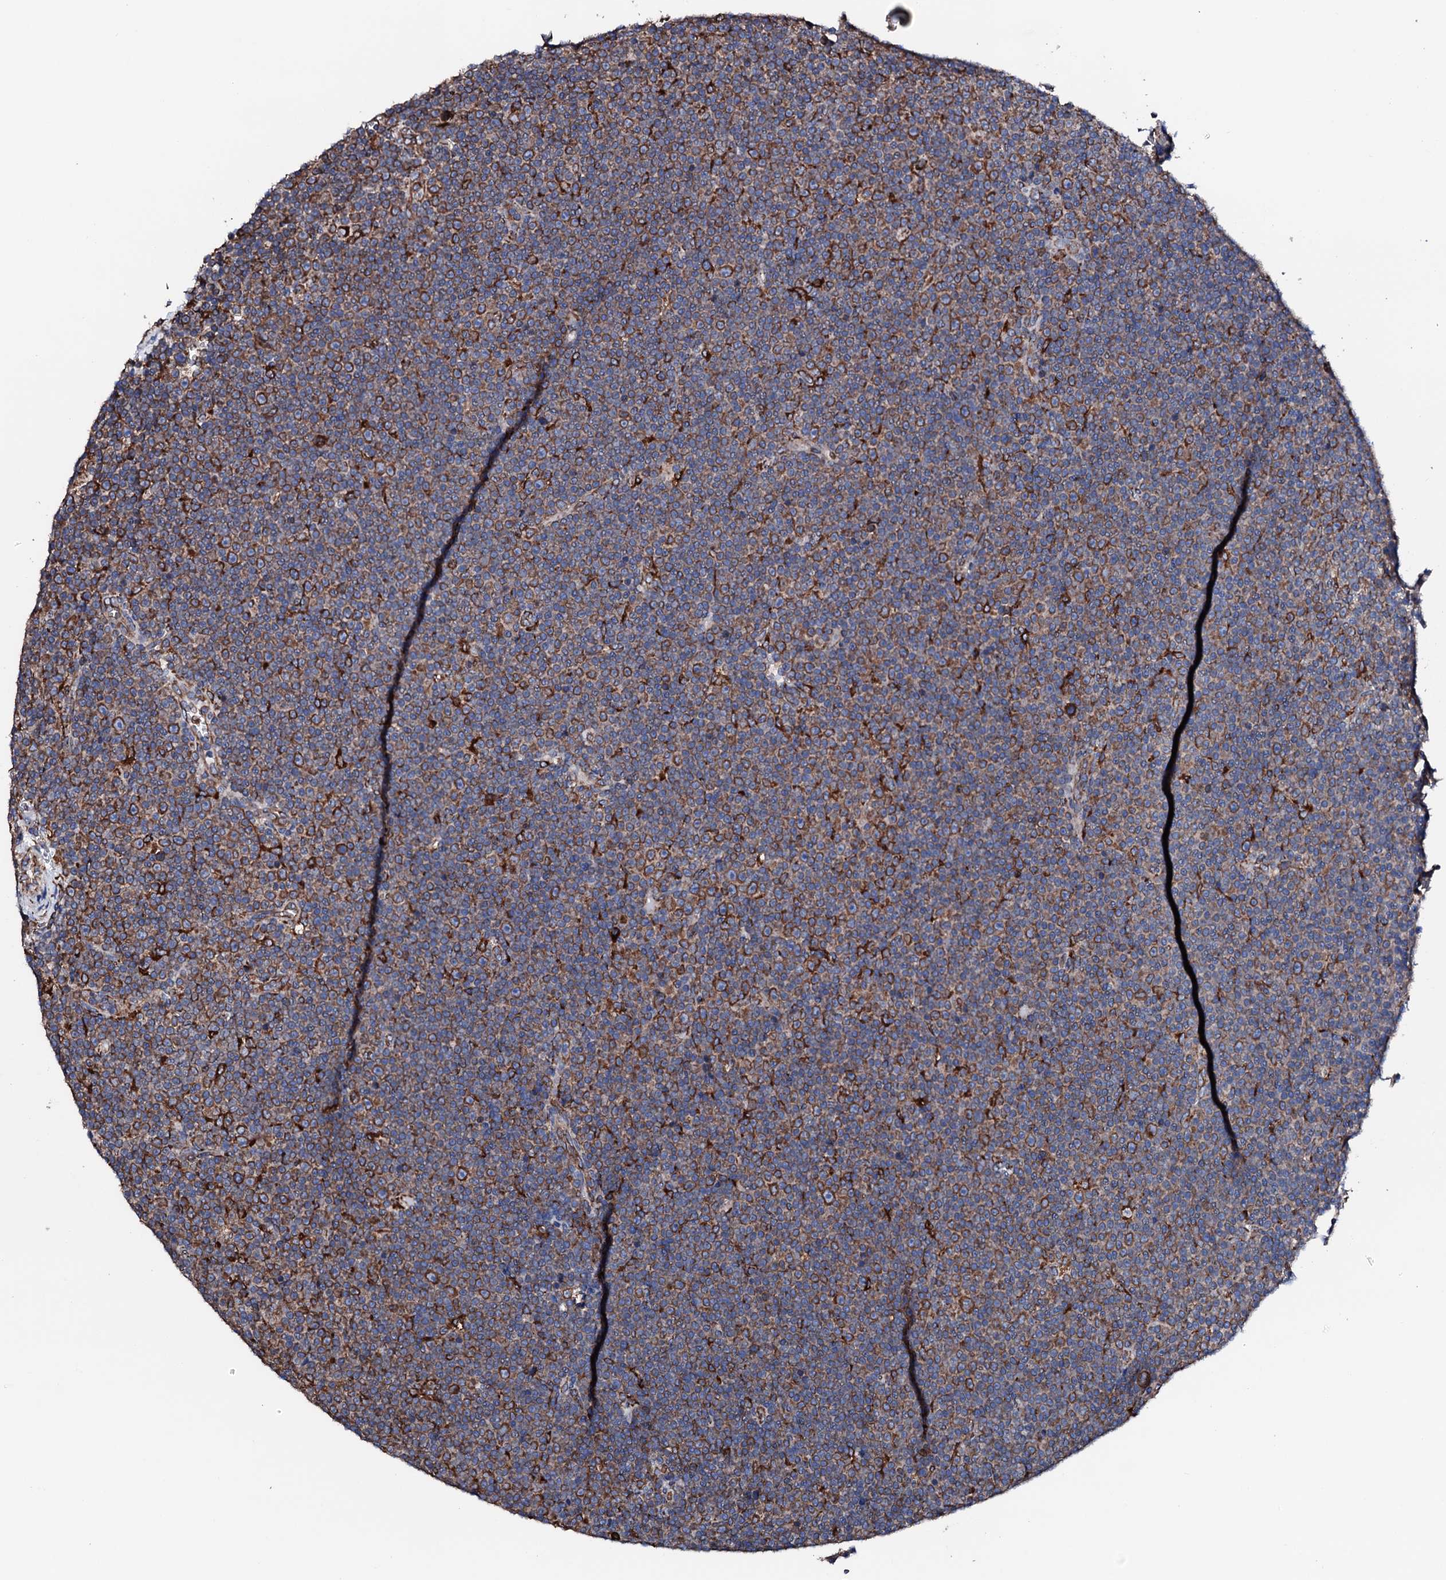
{"staining": {"intensity": "moderate", "quantity": ">75%", "location": "cytoplasmic/membranous"}, "tissue": "lymphoma", "cell_type": "Tumor cells", "image_type": "cancer", "snomed": [{"axis": "morphology", "description": "Malignant lymphoma, non-Hodgkin's type, Low grade"}, {"axis": "topography", "description": "Lymph node"}], "caption": "The immunohistochemical stain labels moderate cytoplasmic/membranous staining in tumor cells of lymphoma tissue.", "gene": "AMDHD1", "patient": {"sex": "female", "age": 67}}